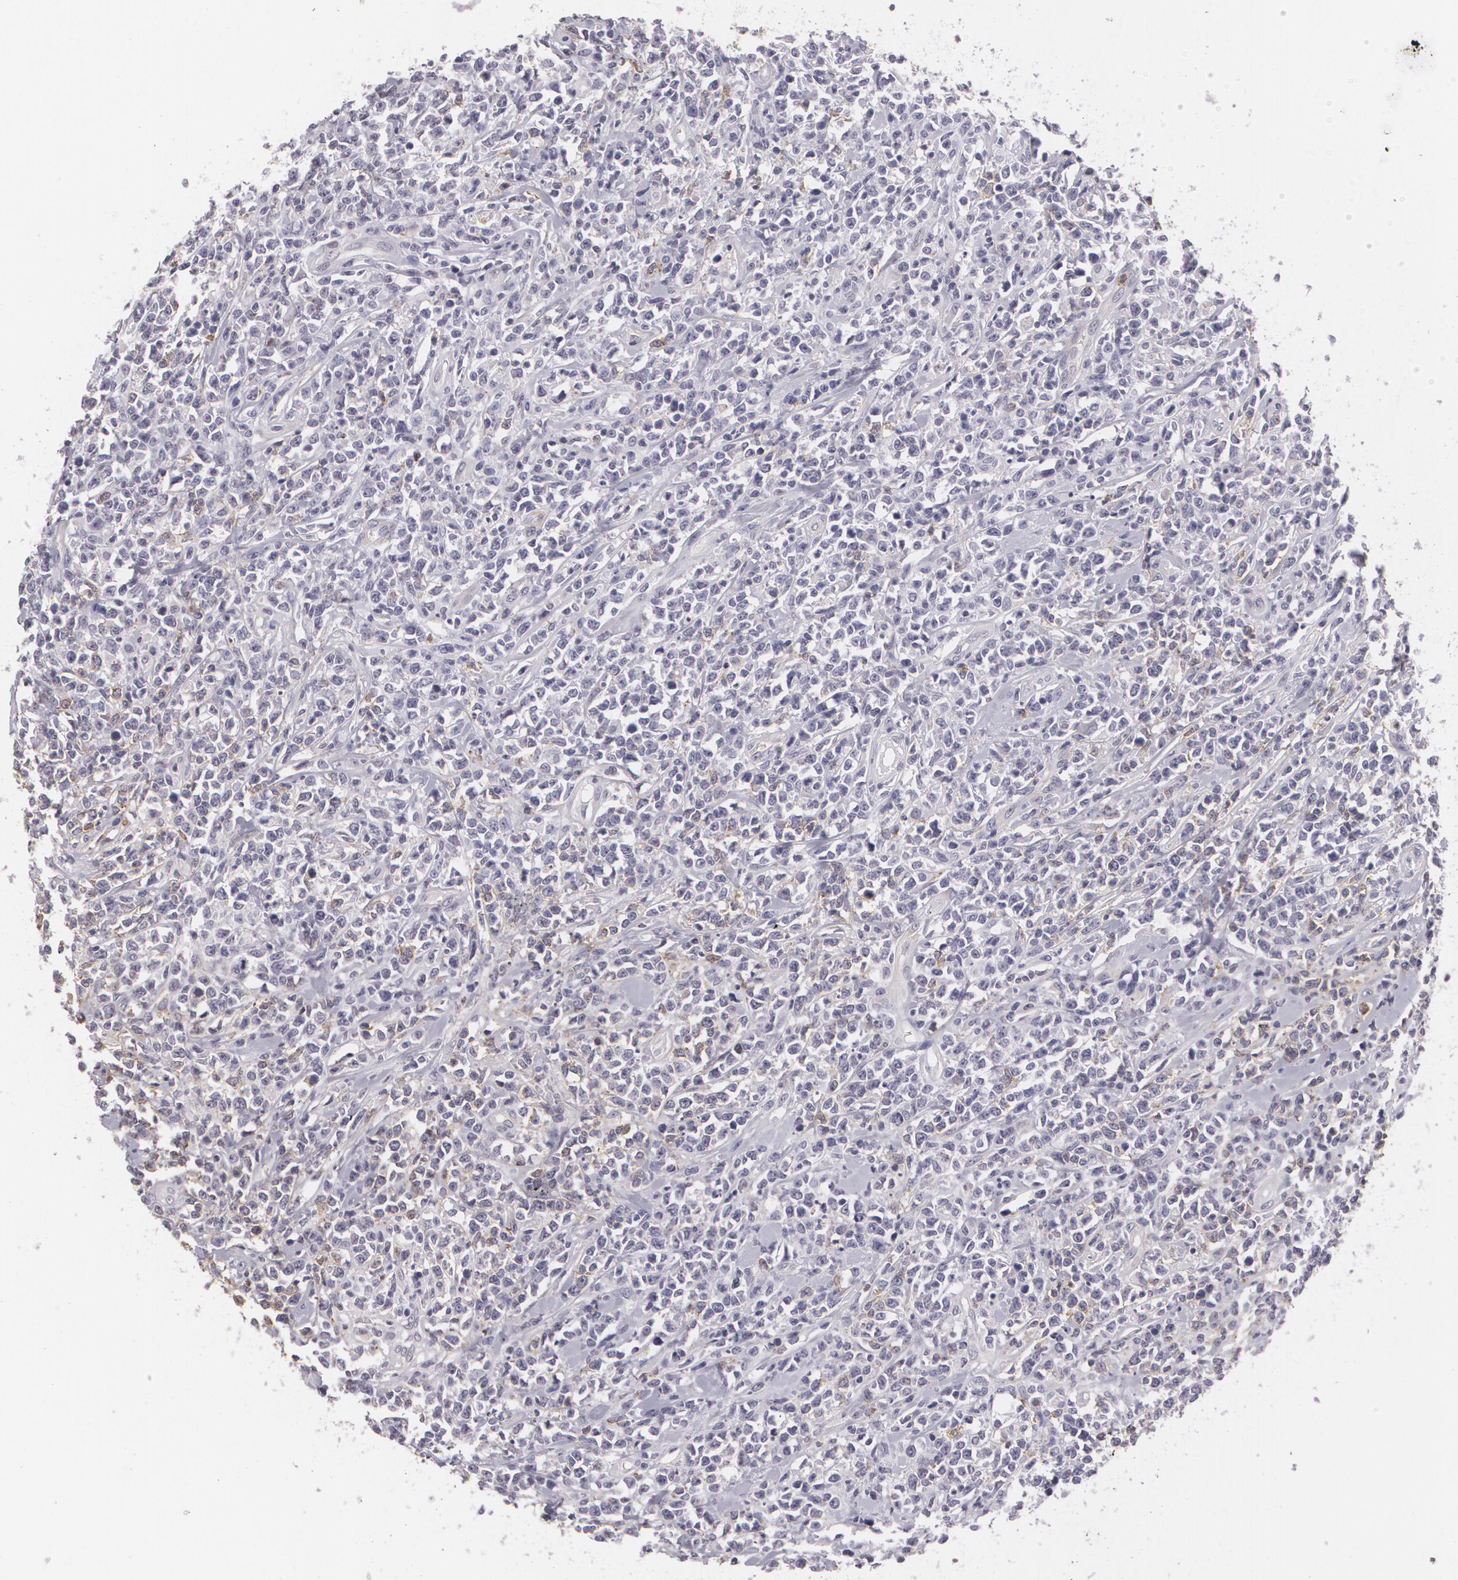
{"staining": {"intensity": "negative", "quantity": "none", "location": "none"}, "tissue": "lymphoma", "cell_type": "Tumor cells", "image_type": "cancer", "snomed": [{"axis": "morphology", "description": "Malignant lymphoma, non-Hodgkin's type, High grade"}, {"axis": "topography", "description": "Colon"}], "caption": "Immunohistochemistry of human lymphoma displays no expression in tumor cells. (Immunohistochemistry (ihc), brightfield microscopy, high magnification).", "gene": "KCNA4", "patient": {"sex": "male", "age": 82}}